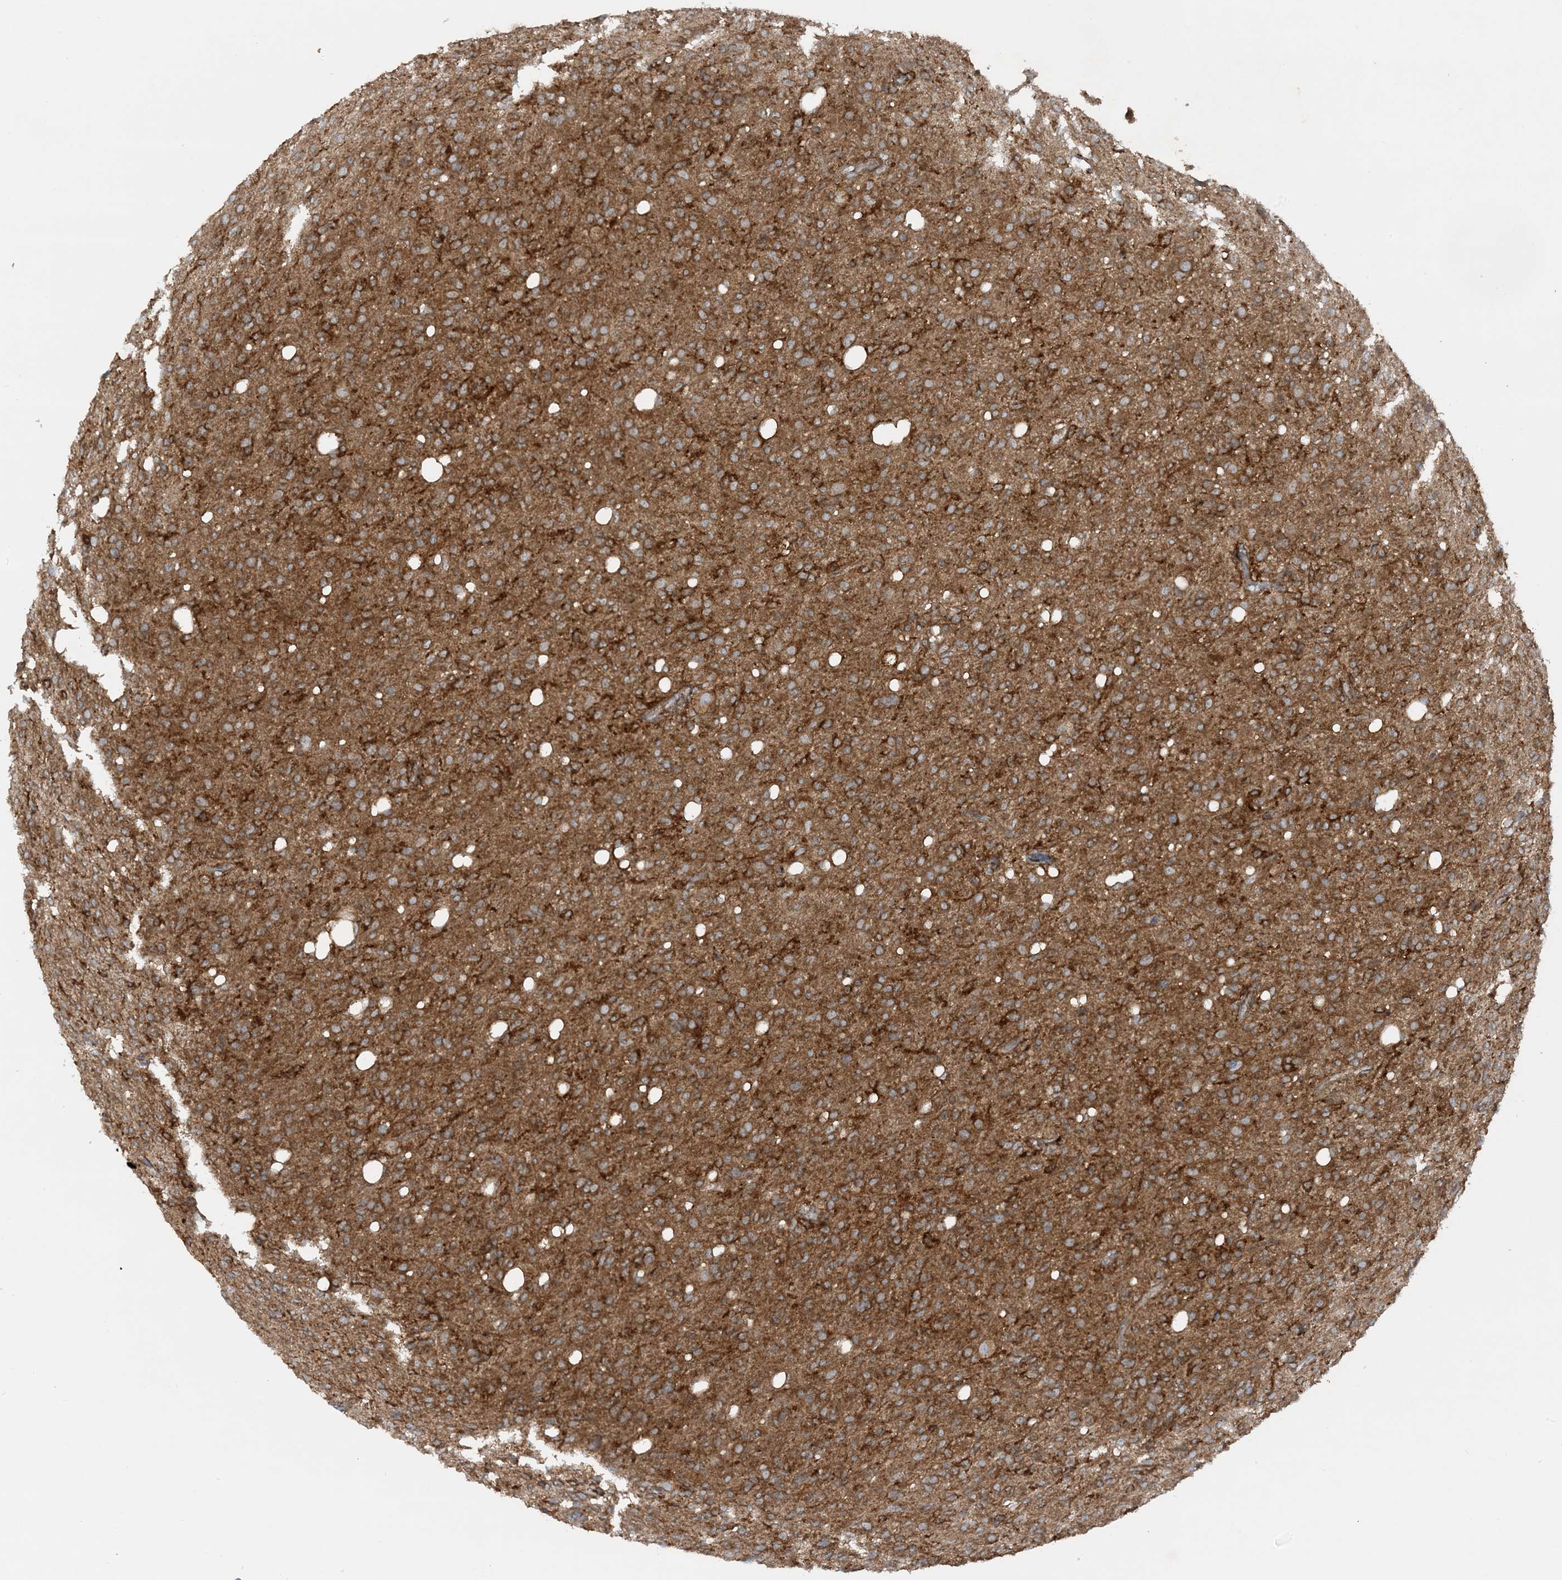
{"staining": {"intensity": "moderate", "quantity": ">75%", "location": "cytoplasmic/membranous"}, "tissue": "glioma", "cell_type": "Tumor cells", "image_type": "cancer", "snomed": [{"axis": "morphology", "description": "Glioma, malignant, High grade"}, {"axis": "topography", "description": "Brain"}], "caption": "High-magnification brightfield microscopy of glioma stained with DAB (3,3'-diaminobenzidine) (brown) and counterstained with hematoxylin (blue). tumor cells exhibit moderate cytoplasmic/membranous expression is appreciated in about>75% of cells. The protein is shown in brown color, while the nuclei are stained blue.", "gene": "STAM2", "patient": {"sex": "female", "age": 57}}